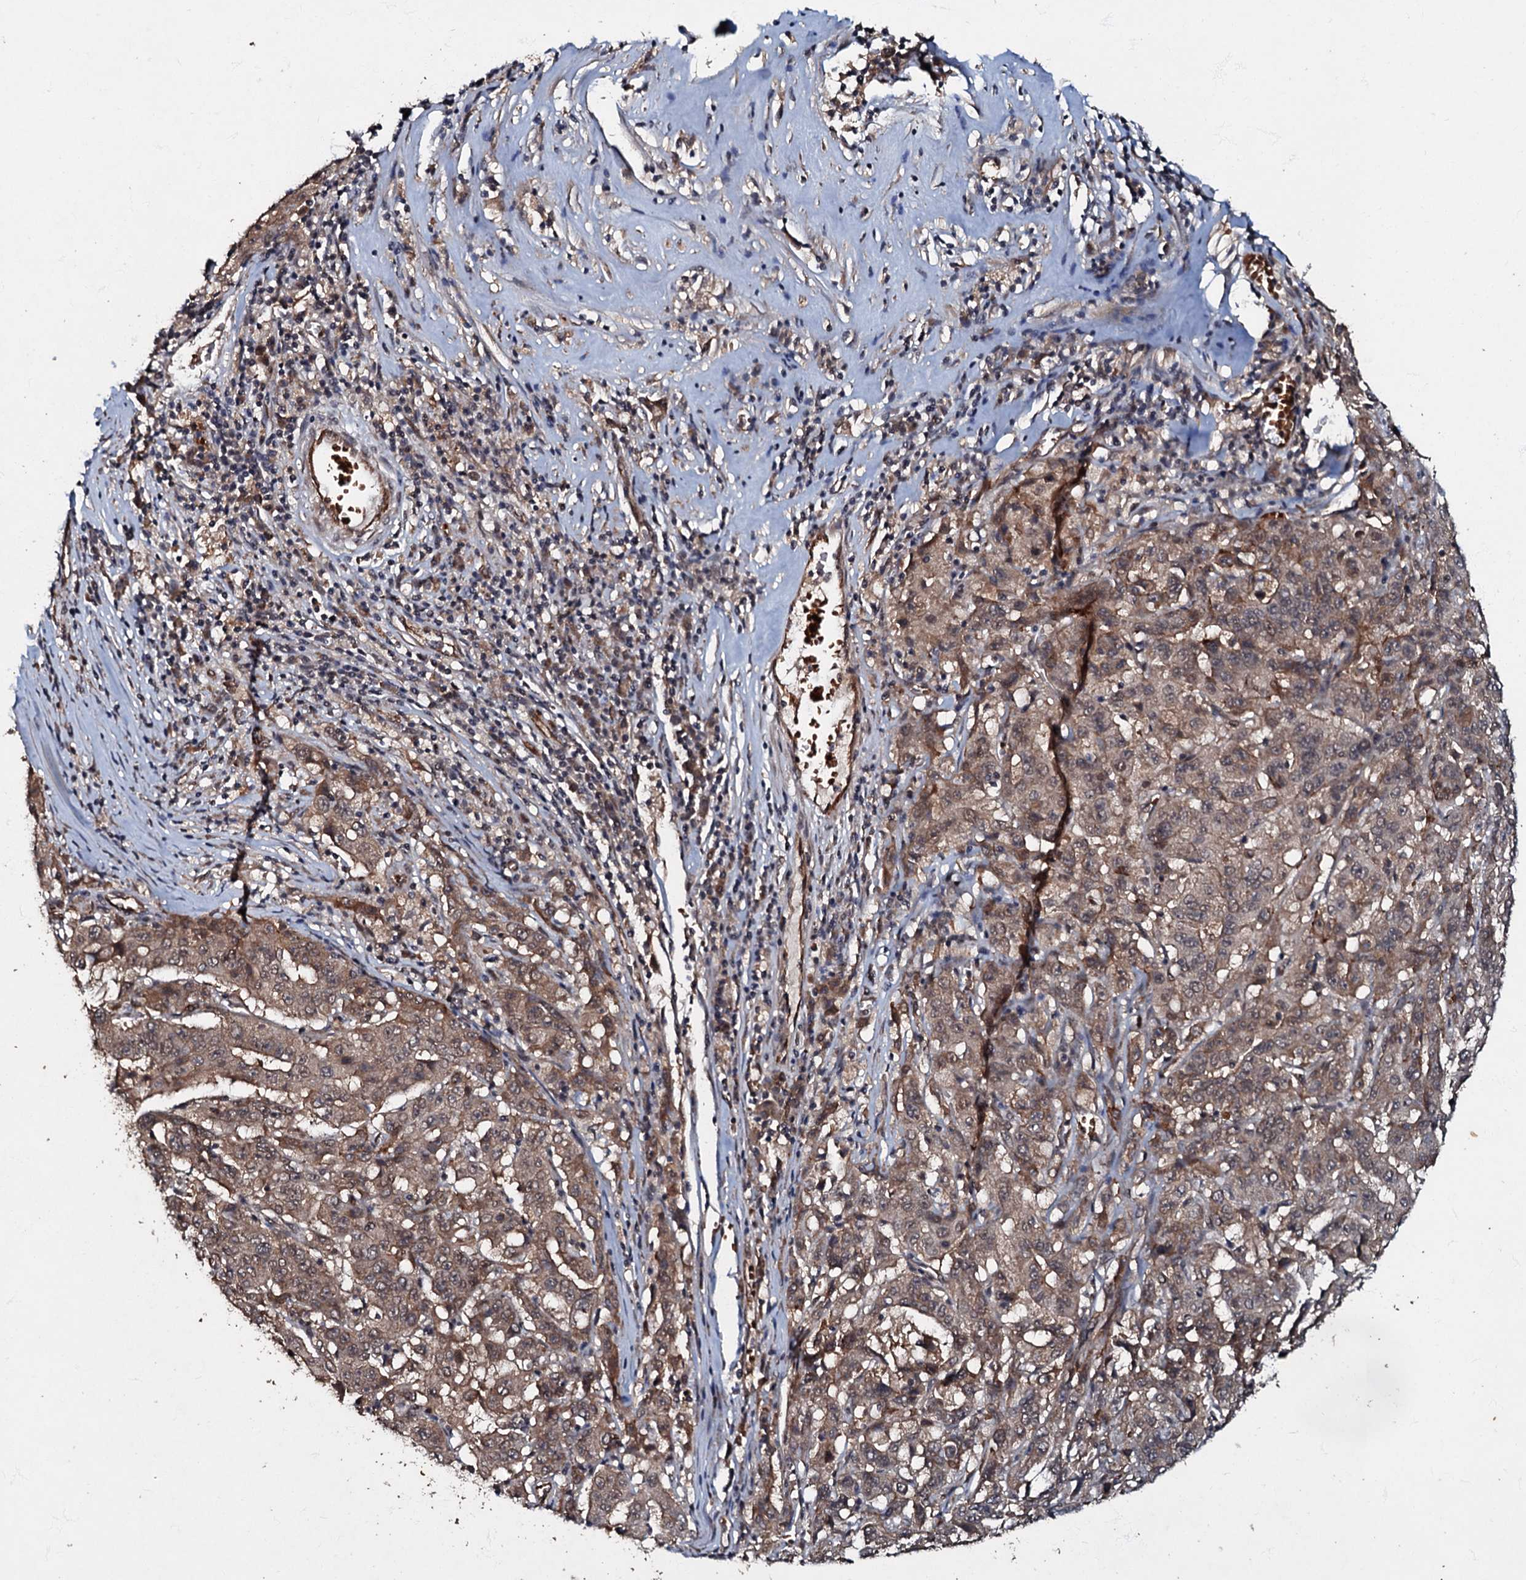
{"staining": {"intensity": "moderate", "quantity": ">75%", "location": "cytoplasmic/membranous"}, "tissue": "pancreatic cancer", "cell_type": "Tumor cells", "image_type": "cancer", "snomed": [{"axis": "morphology", "description": "Adenocarcinoma, NOS"}, {"axis": "topography", "description": "Pancreas"}], "caption": "Tumor cells demonstrate moderate cytoplasmic/membranous staining in about >75% of cells in pancreatic adenocarcinoma. Ihc stains the protein of interest in brown and the nuclei are stained blue.", "gene": "MANSC4", "patient": {"sex": "male", "age": 63}}